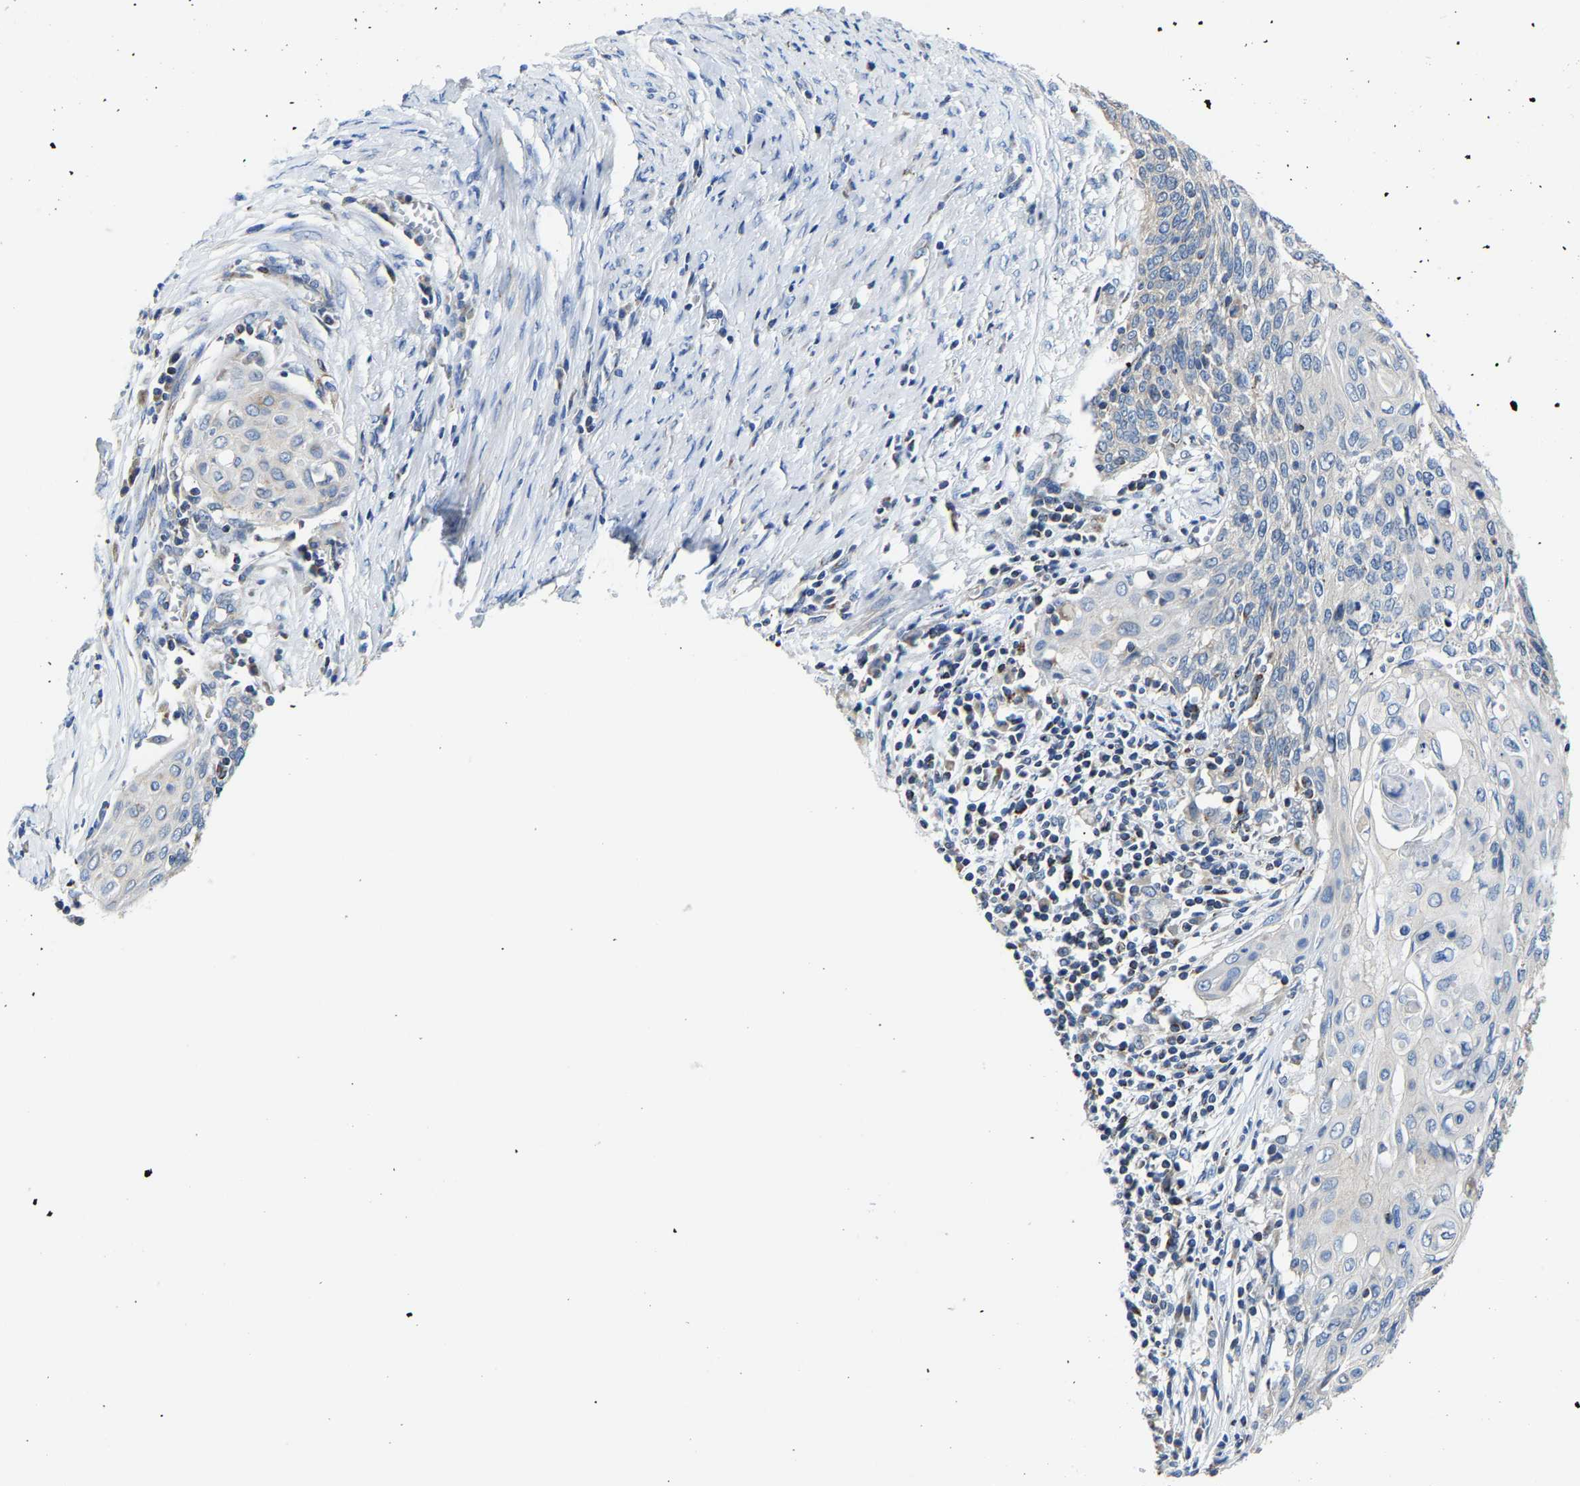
{"staining": {"intensity": "negative", "quantity": "none", "location": "none"}, "tissue": "cervical cancer", "cell_type": "Tumor cells", "image_type": "cancer", "snomed": [{"axis": "morphology", "description": "Squamous cell carcinoma, NOS"}, {"axis": "topography", "description": "Cervix"}], "caption": "IHC image of neoplastic tissue: cervical cancer stained with DAB (3,3'-diaminobenzidine) exhibits no significant protein expression in tumor cells.", "gene": "AGK", "patient": {"sex": "female", "age": 39}}